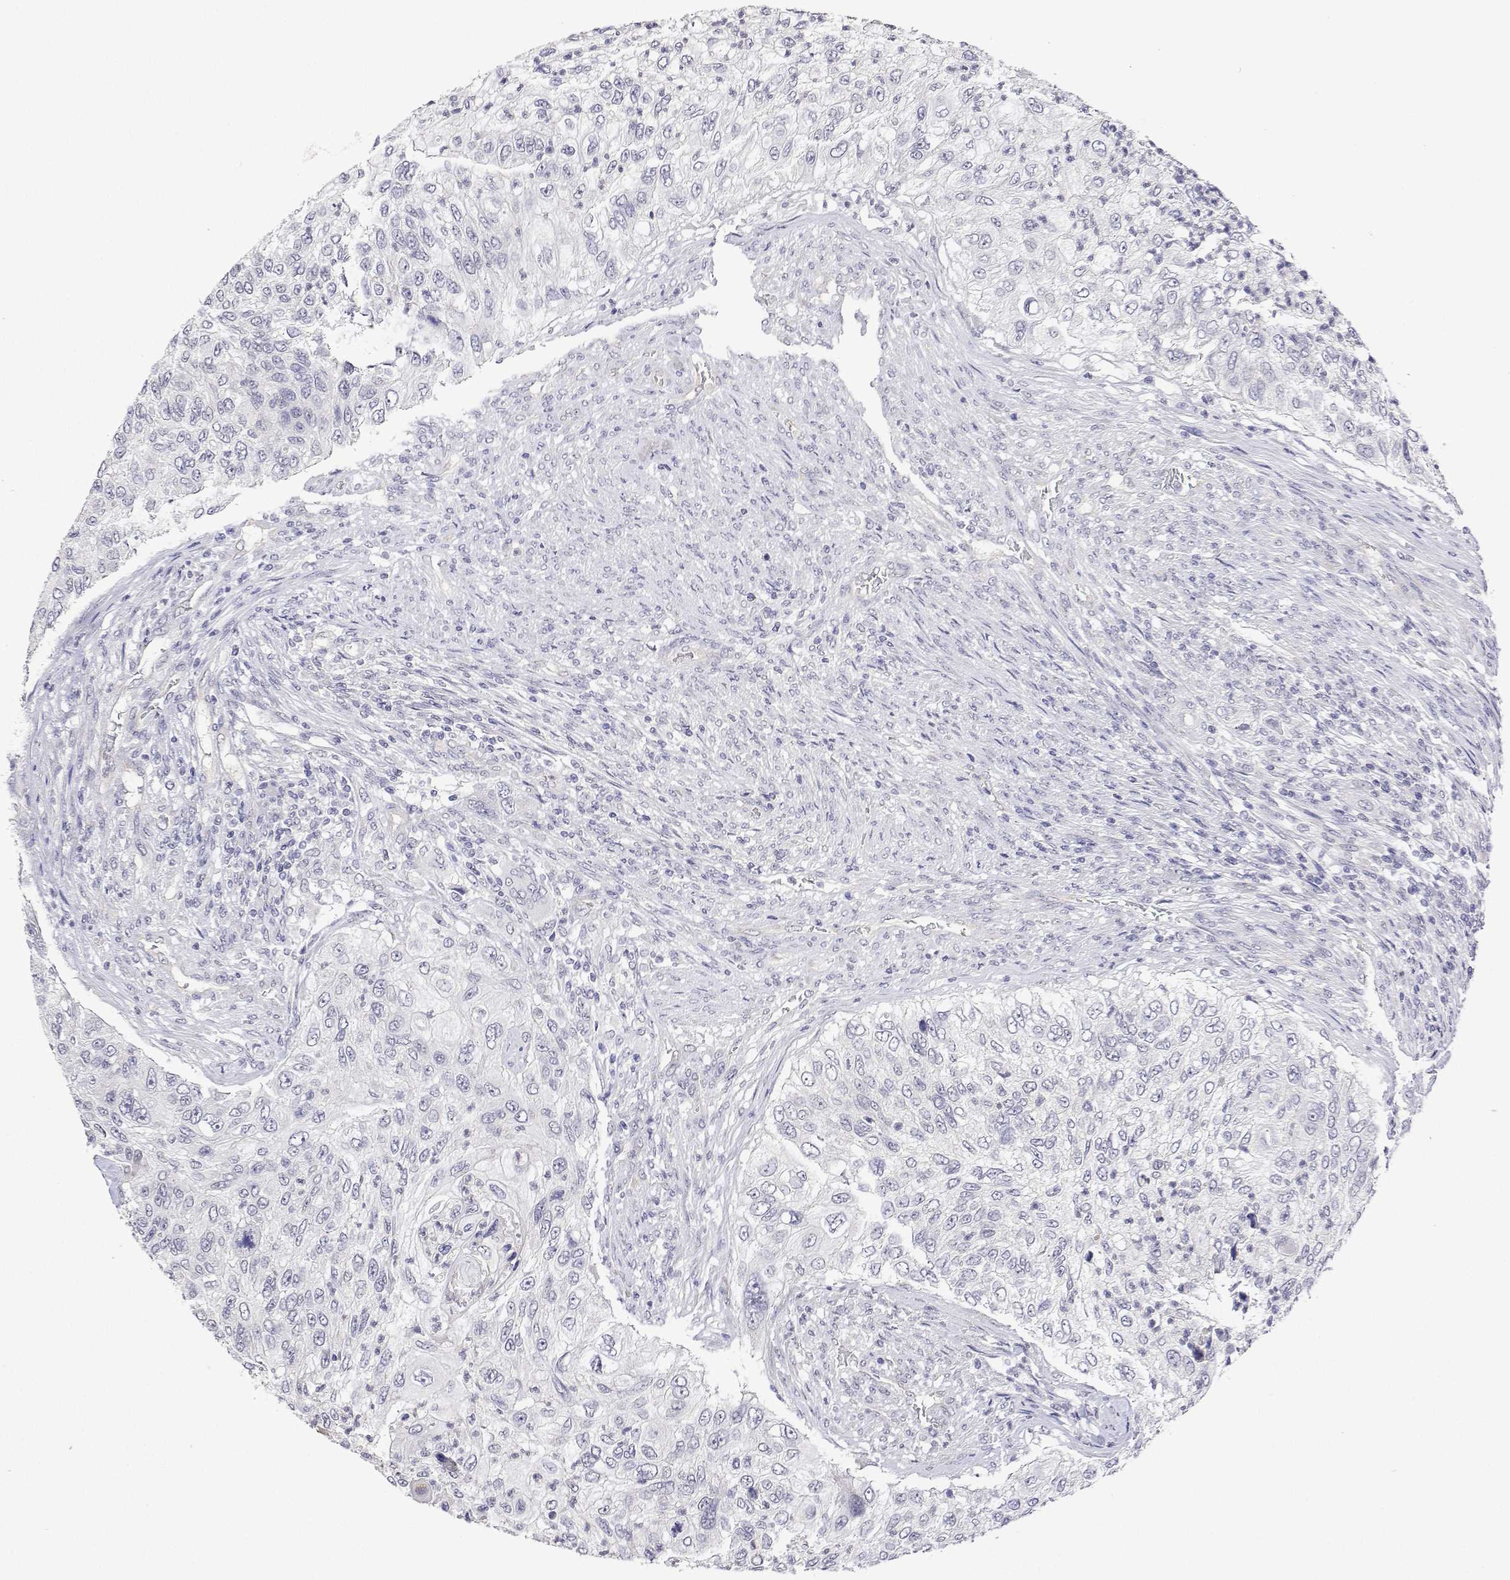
{"staining": {"intensity": "negative", "quantity": "none", "location": "none"}, "tissue": "urothelial cancer", "cell_type": "Tumor cells", "image_type": "cancer", "snomed": [{"axis": "morphology", "description": "Urothelial carcinoma, High grade"}, {"axis": "topography", "description": "Urinary bladder"}], "caption": "Tumor cells show no significant protein expression in high-grade urothelial carcinoma.", "gene": "PLCB1", "patient": {"sex": "female", "age": 60}}